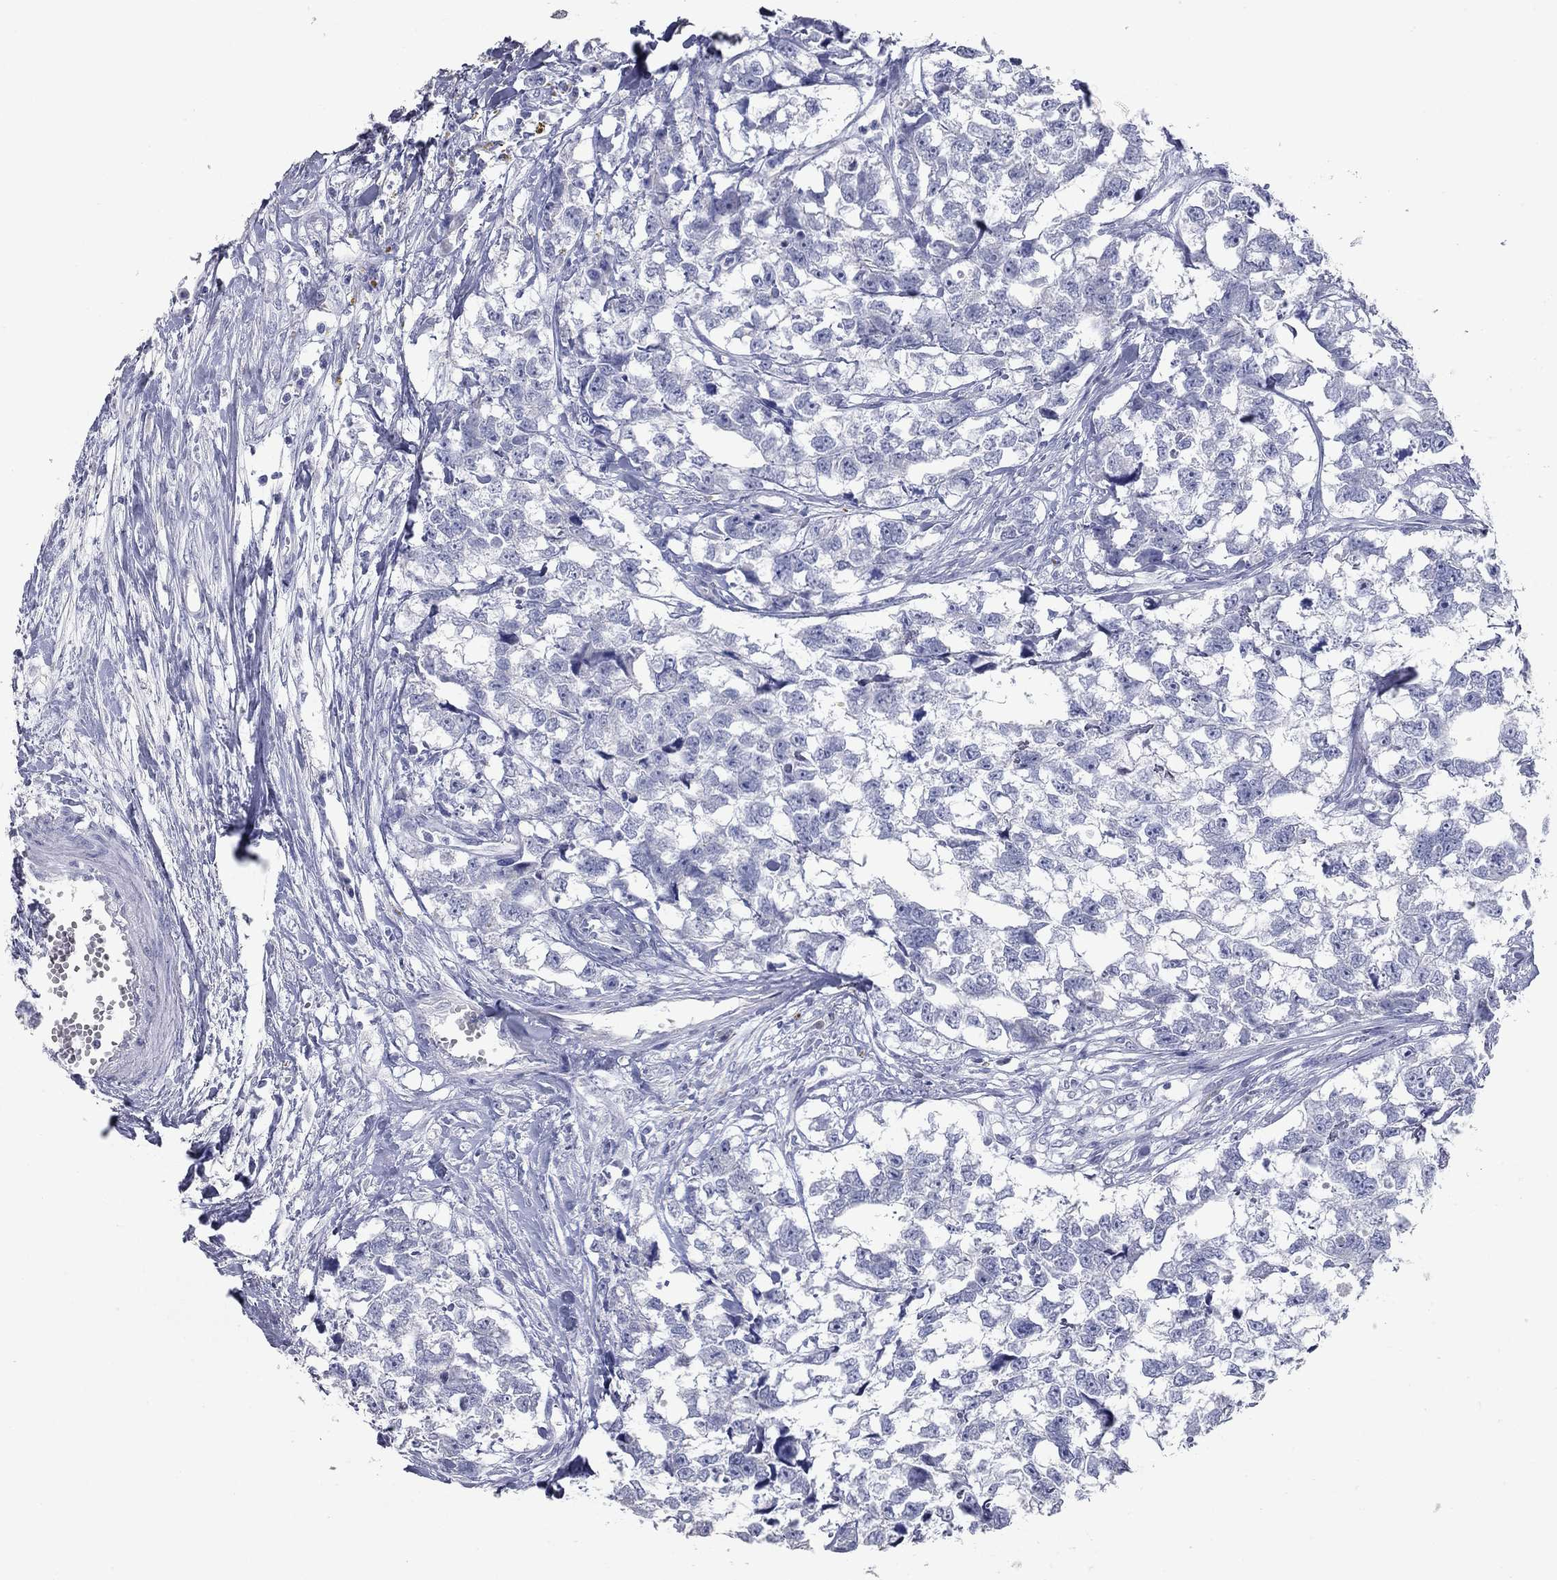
{"staining": {"intensity": "negative", "quantity": "none", "location": "none"}, "tissue": "testis cancer", "cell_type": "Tumor cells", "image_type": "cancer", "snomed": [{"axis": "morphology", "description": "Carcinoma, Embryonal, NOS"}, {"axis": "morphology", "description": "Teratoma, malignant, NOS"}, {"axis": "topography", "description": "Testis"}], "caption": "Tumor cells are negative for protein expression in human testis cancer.", "gene": "TAC1", "patient": {"sex": "male", "age": 44}}